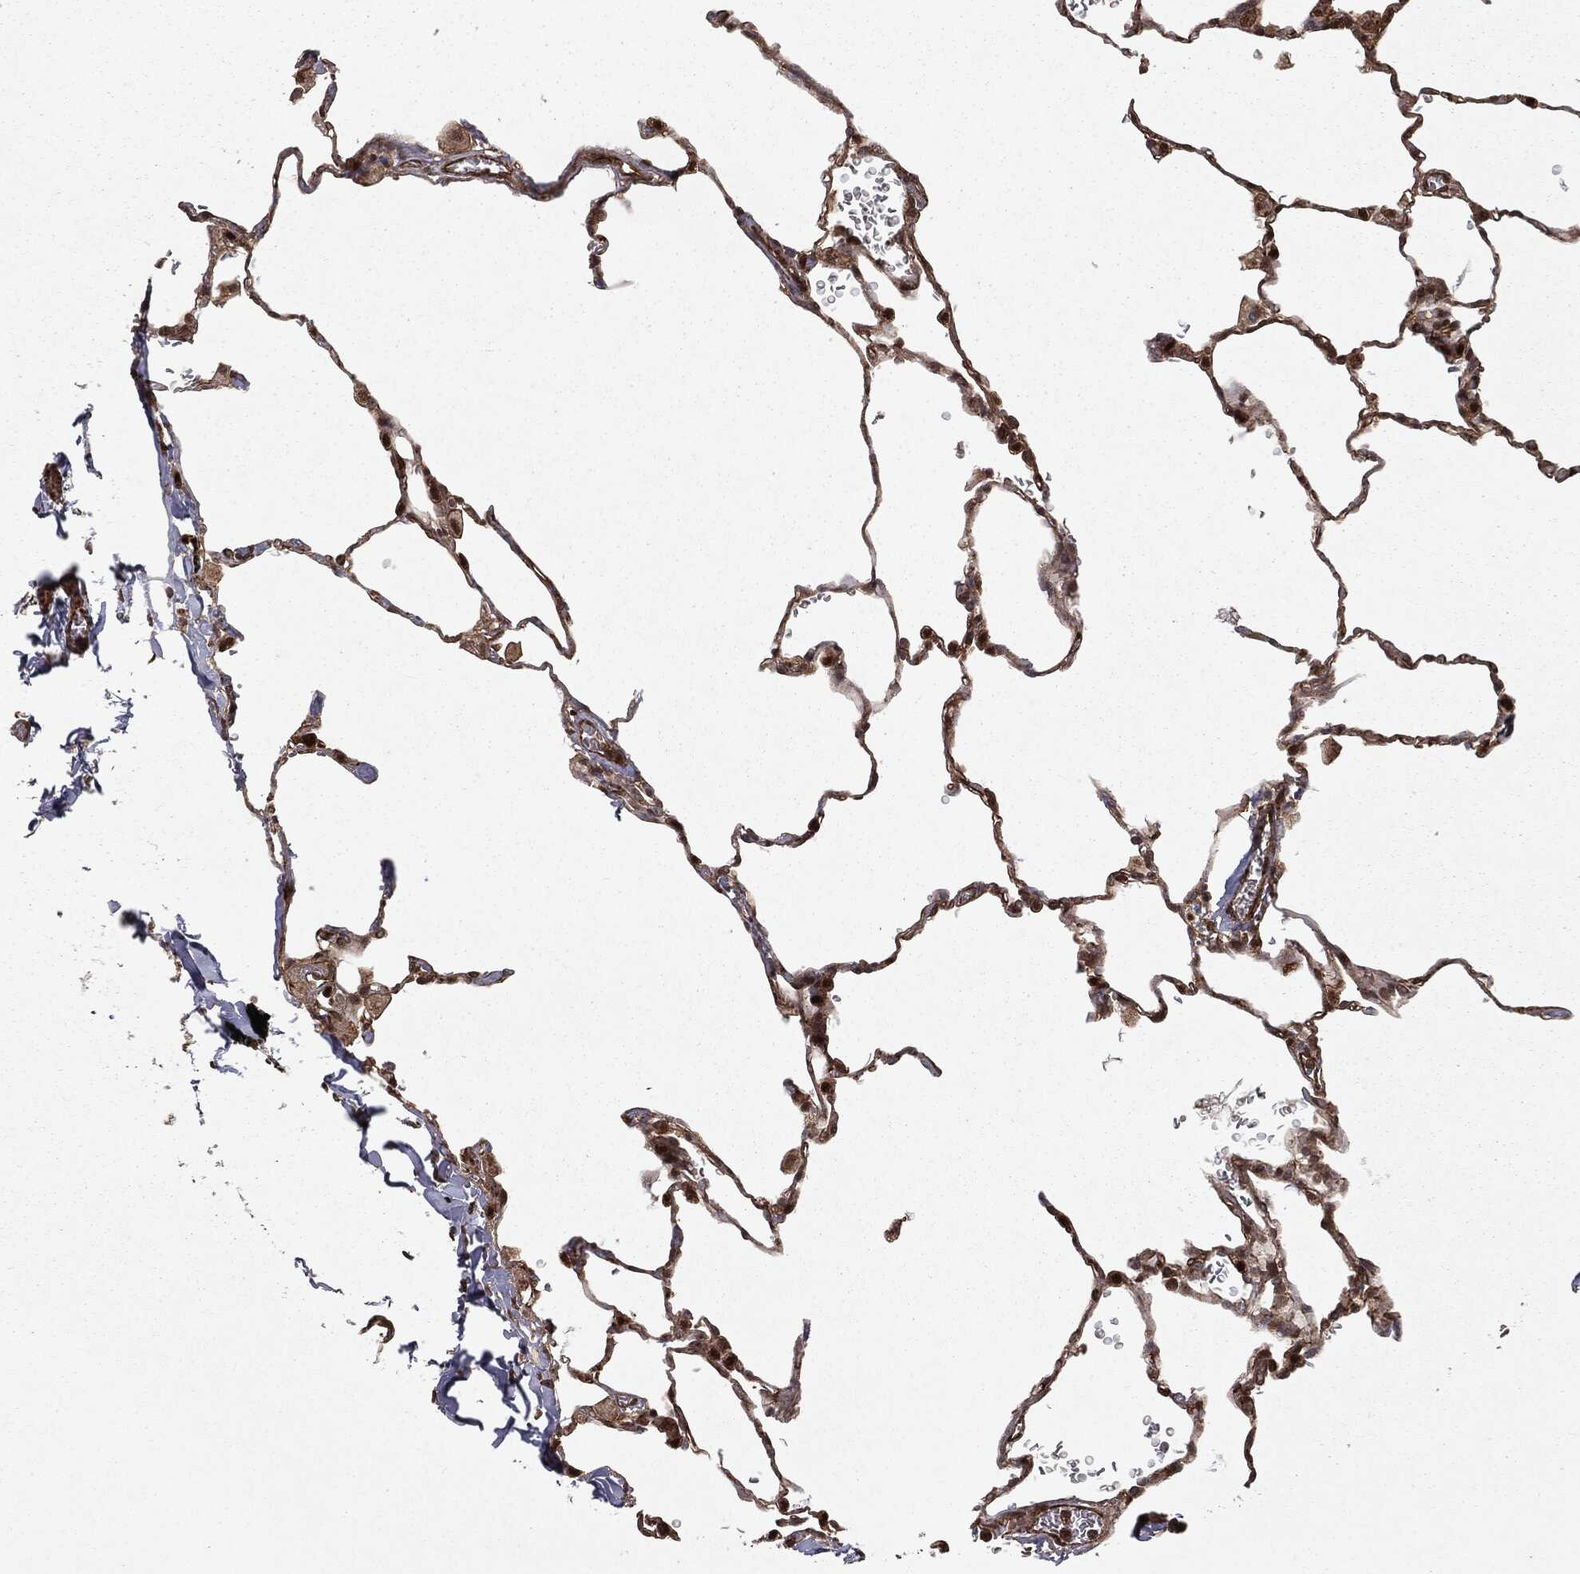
{"staining": {"intensity": "strong", "quantity": ">75%", "location": "cytoplasmic/membranous,nuclear"}, "tissue": "lung", "cell_type": "Alveolar cells", "image_type": "normal", "snomed": [{"axis": "morphology", "description": "Normal tissue, NOS"}, {"axis": "morphology", "description": "Adenocarcinoma, metastatic, NOS"}, {"axis": "topography", "description": "Lung"}], "caption": "Lung was stained to show a protein in brown. There is high levels of strong cytoplasmic/membranous,nuclear staining in about >75% of alveolar cells. Nuclei are stained in blue.", "gene": "RANBP9", "patient": {"sex": "male", "age": 45}}